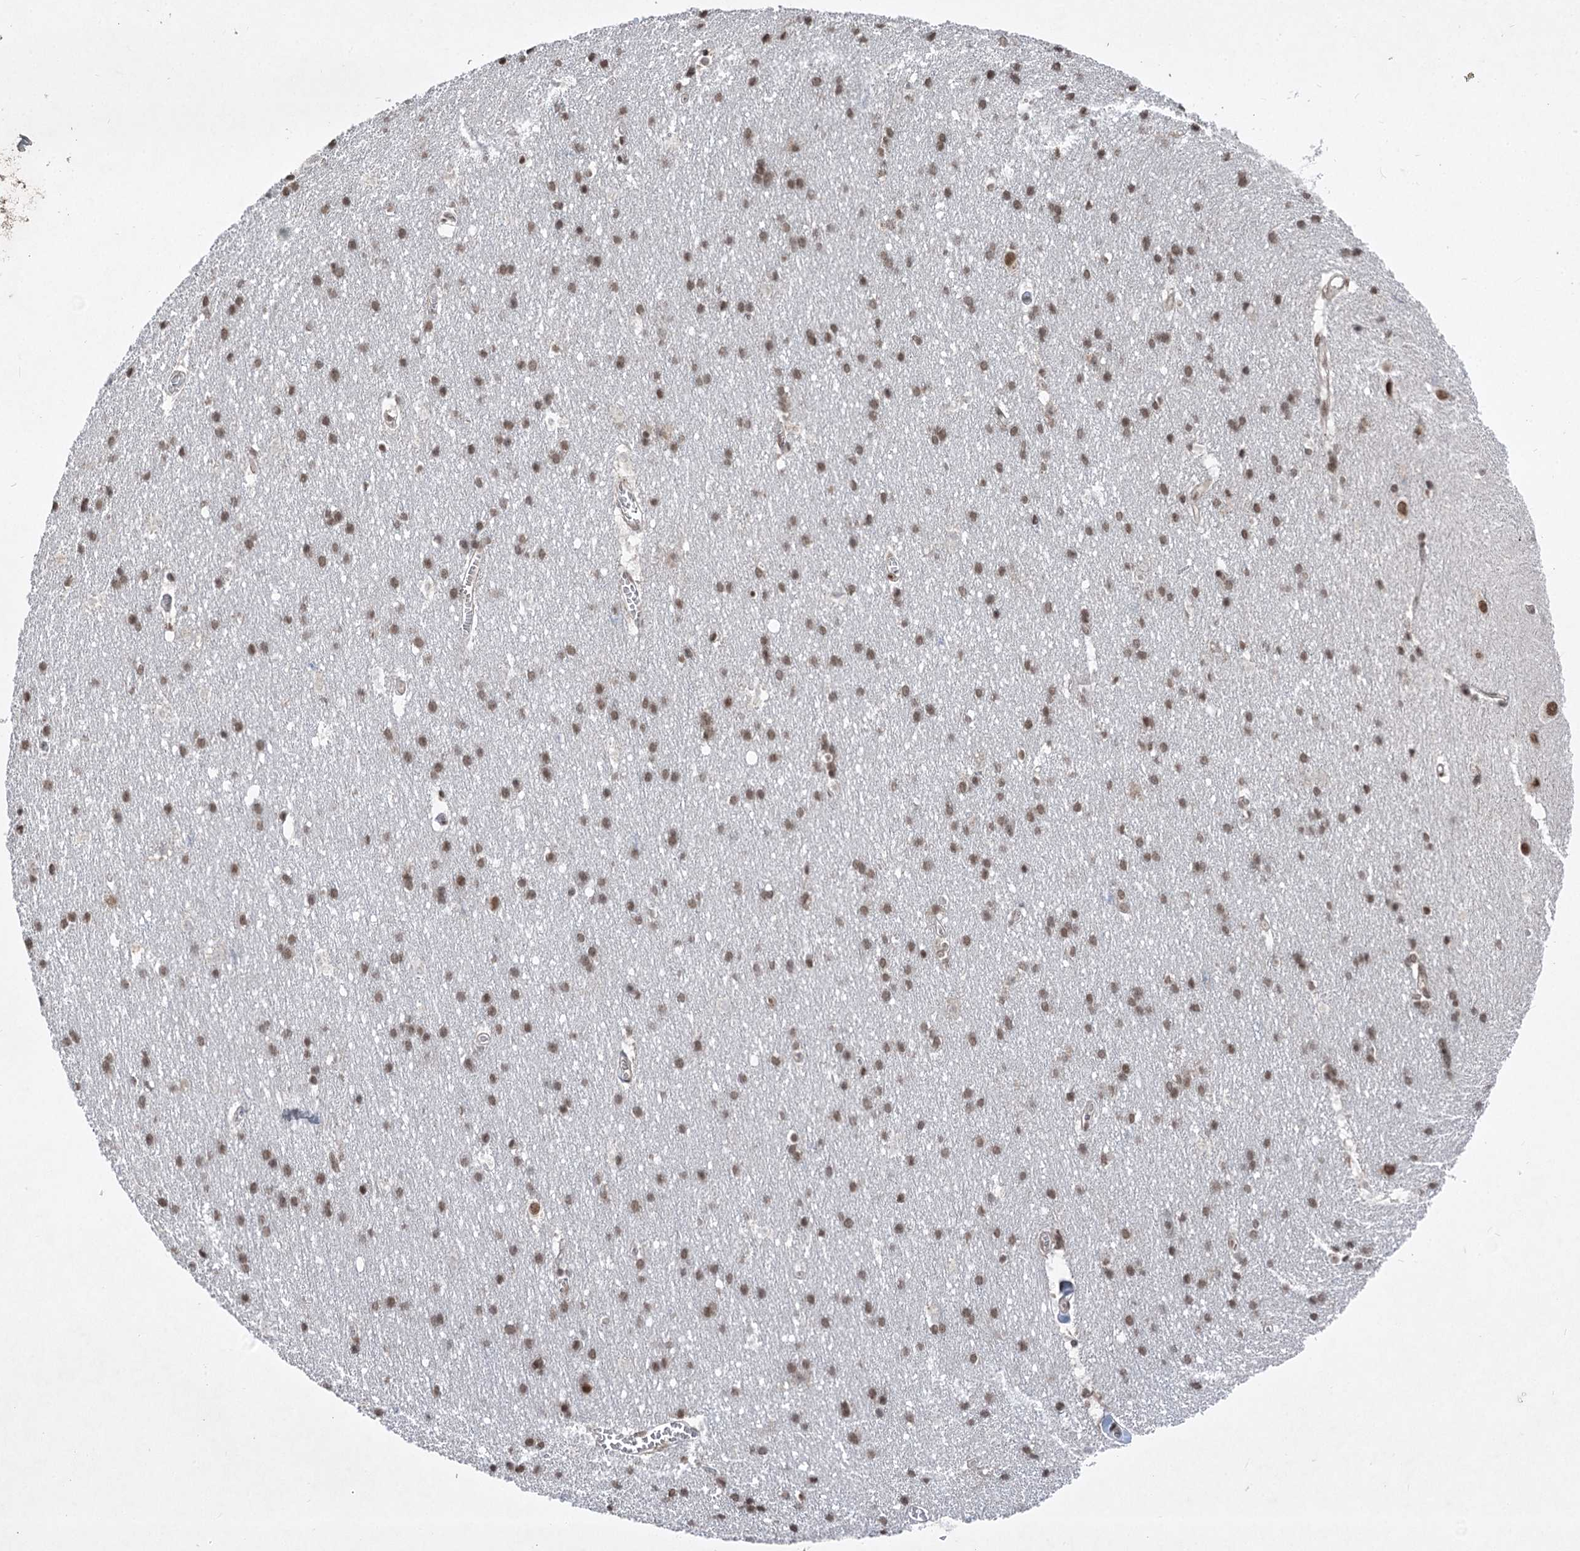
{"staining": {"intensity": "moderate", "quantity": ">75%", "location": "nuclear"}, "tissue": "cerebral cortex", "cell_type": "Endothelial cells", "image_type": "normal", "snomed": [{"axis": "morphology", "description": "Normal tissue, NOS"}, {"axis": "topography", "description": "Cerebral cortex"}], "caption": "DAB (3,3'-diaminobenzidine) immunohistochemical staining of unremarkable human cerebral cortex shows moderate nuclear protein positivity in about >75% of endothelial cells. The protein is shown in brown color, while the nuclei are stained blue.", "gene": "CGGBP1", "patient": {"sex": "male", "age": 54}}